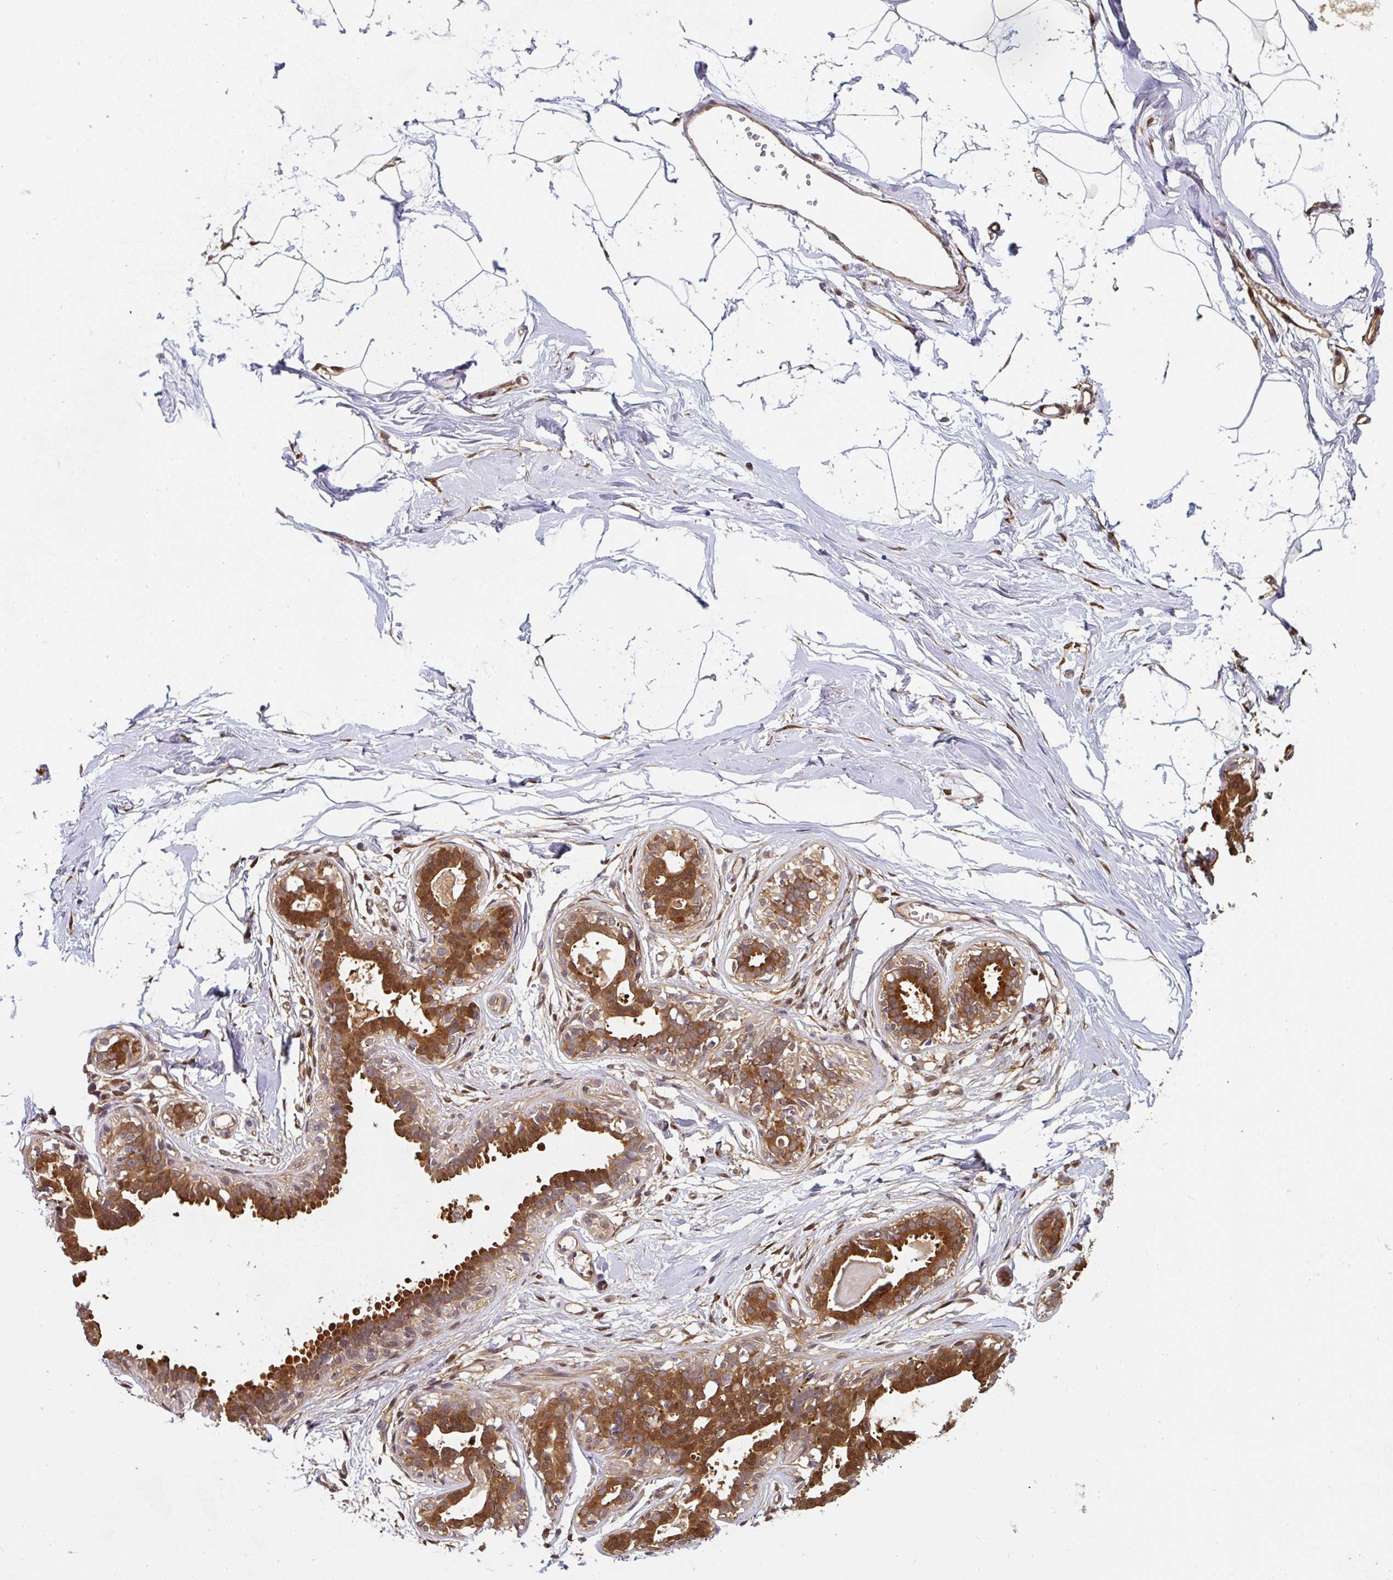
{"staining": {"intensity": "negative", "quantity": "none", "location": "none"}, "tissue": "breast", "cell_type": "Adipocytes", "image_type": "normal", "snomed": [{"axis": "morphology", "description": "Normal tissue, NOS"}, {"axis": "topography", "description": "Breast"}], "caption": "DAB immunohistochemical staining of benign human breast displays no significant positivity in adipocytes. (DAB (3,3'-diaminobenzidine) immunohistochemistry visualized using brightfield microscopy, high magnification).", "gene": "ST13", "patient": {"sex": "female", "age": 45}}